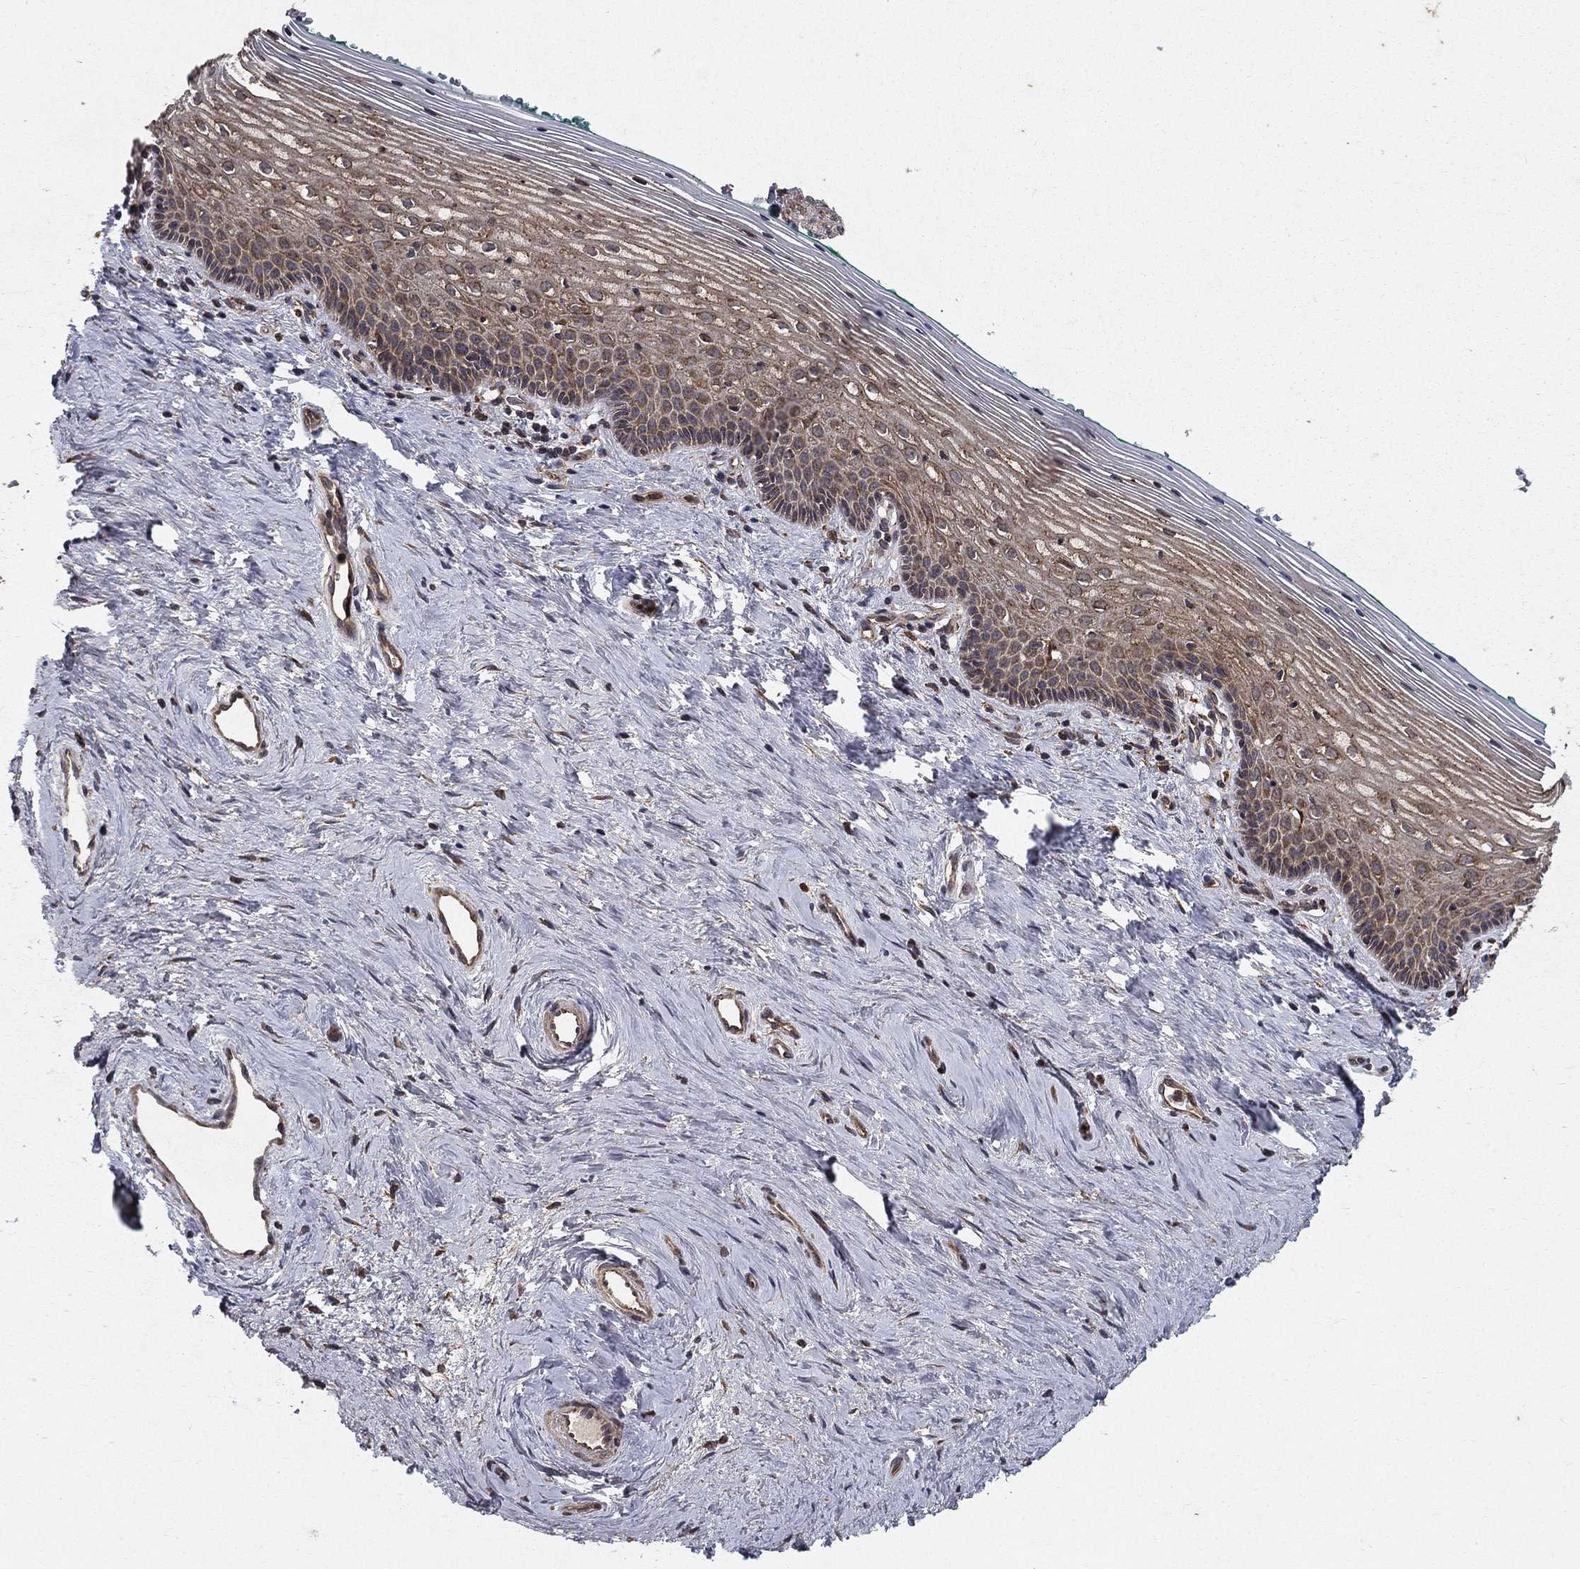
{"staining": {"intensity": "moderate", "quantity": ">75%", "location": "cytoplasmic/membranous"}, "tissue": "vagina", "cell_type": "Squamous epithelial cells", "image_type": "normal", "snomed": [{"axis": "morphology", "description": "Normal tissue, NOS"}, {"axis": "topography", "description": "Vagina"}], "caption": "This is a photomicrograph of immunohistochemistry (IHC) staining of unremarkable vagina, which shows moderate staining in the cytoplasmic/membranous of squamous epithelial cells.", "gene": "BABAM2", "patient": {"sex": "female", "age": 45}}